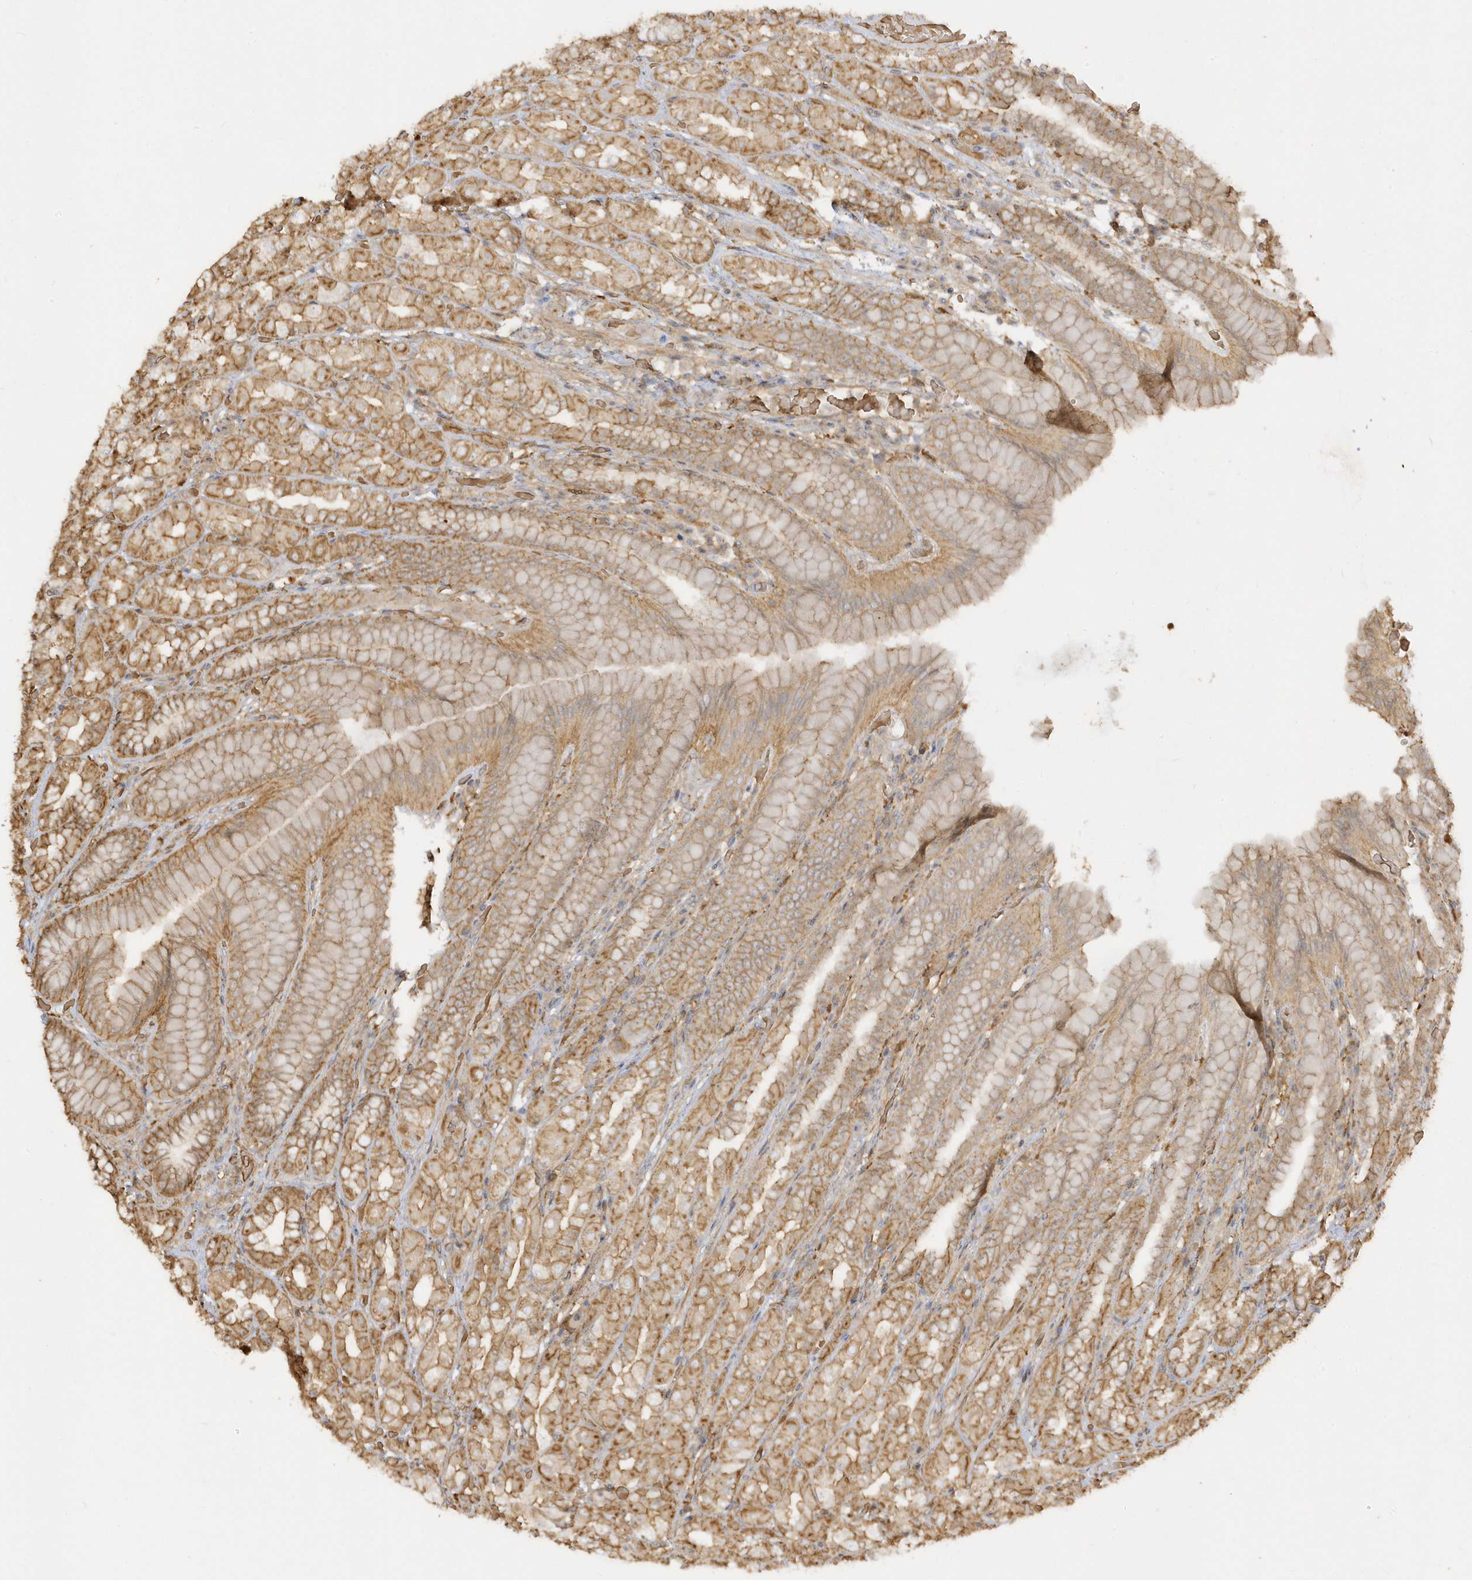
{"staining": {"intensity": "moderate", "quantity": ">75%", "location": "cytoplasmic/membranous"}, "tissue": "stomach", "cell_type": "Glandular cells", "image_type": "normal", "snomed": [{"axis": "morphology", "description": "Normal tissue, NOS"}, {"axis": "topography", "description": "Stomach, upper"}], "caption": "Immunohistochemistry micrograph of benign stomach stained for a protein (brown), which displays medium levels of moderate cytoplasmic/membranous staining in about >75% of glandular cells.", "gene": "ZBTB8A", "patient": {"sex": "male", "age": 68}}